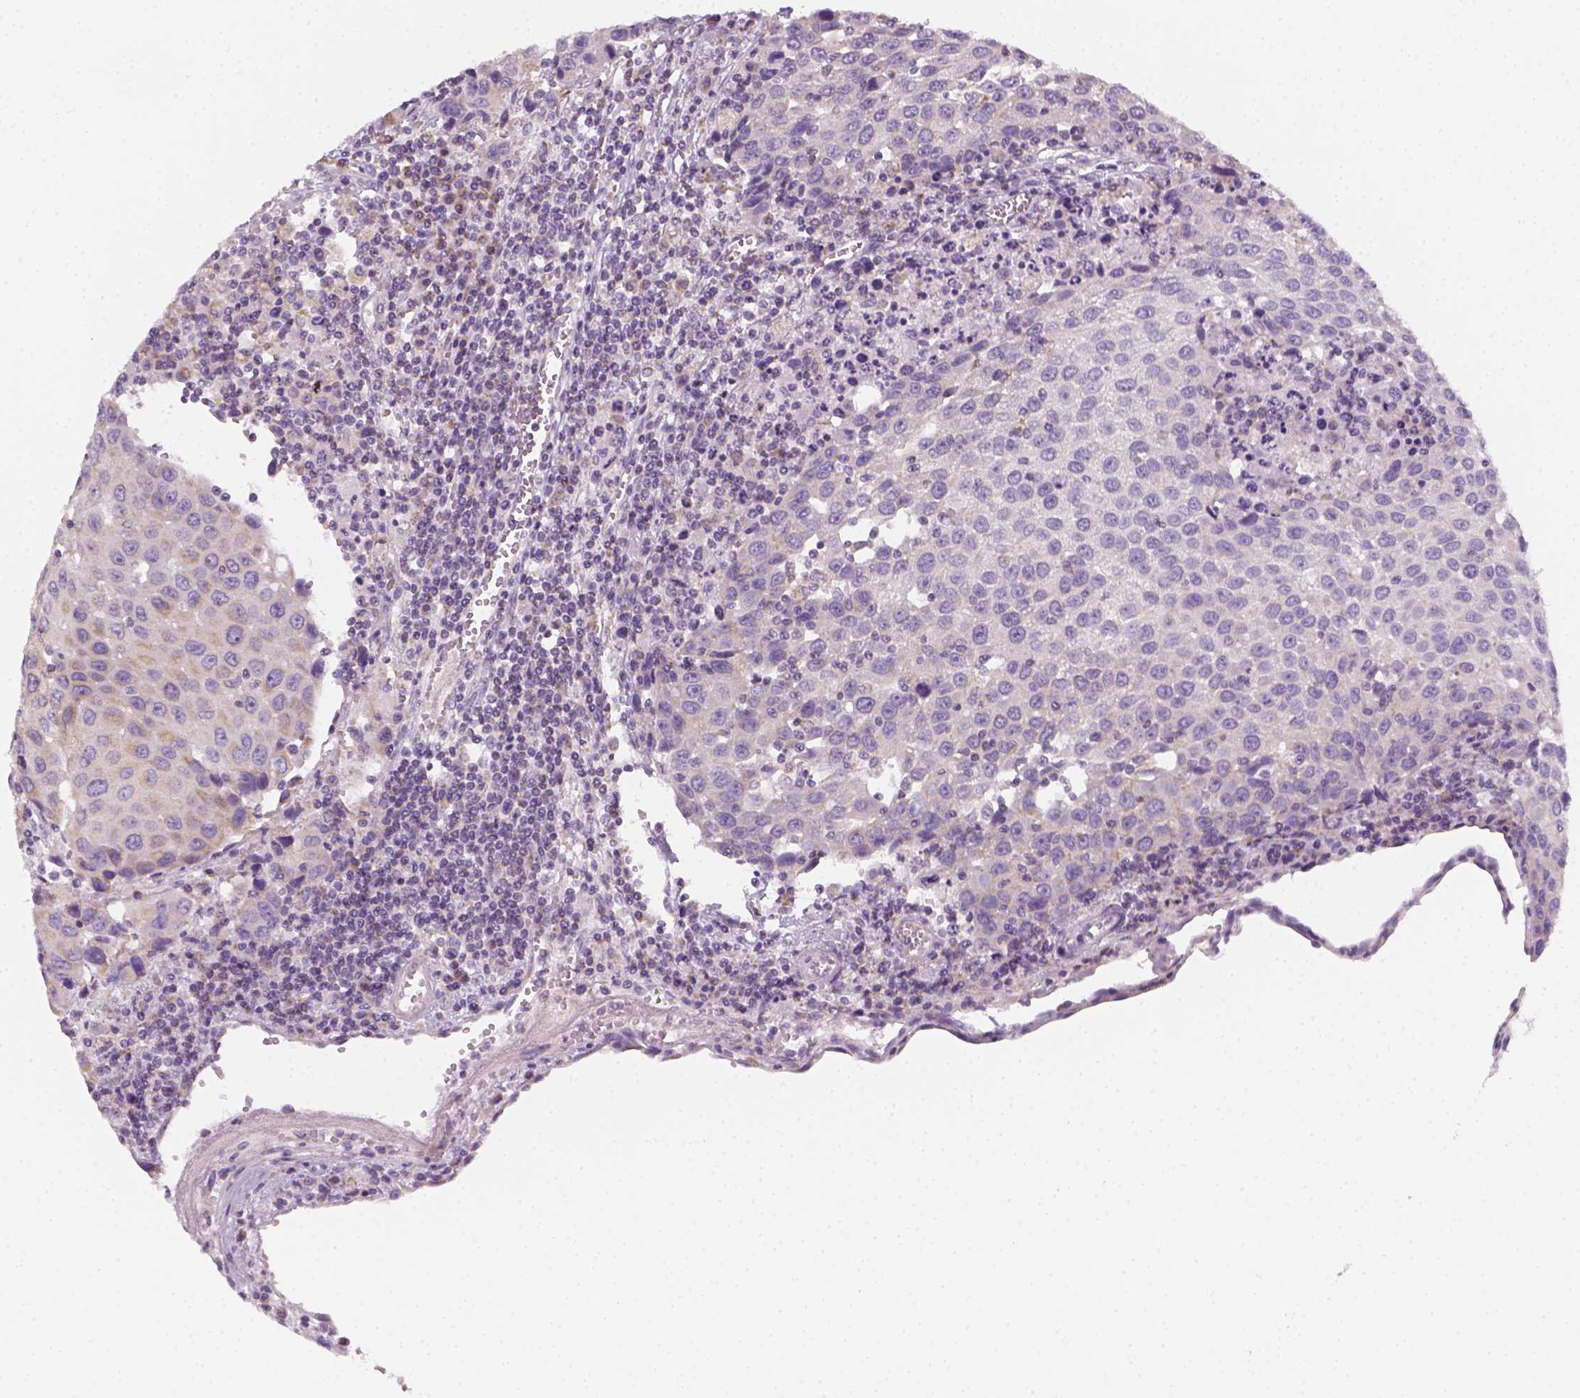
{"staining": {"intensity": "negative", "quantity": "none", "location": "none"}, "tissue": "urothelial cancer", "cell_type": "Tumor cells", "image_type": "cancer", "snomed": [{"axis": "morphology", "description": "Urothelial carcinoma, High grade"}, {"axis": "topography", "description": "Urinary bladder"}], "caption": "Tumor cells are negative for brown protein staining in urothelial cancer.", "gene": "AWAT2", "patient": {"sex": "female", "age": 85}}